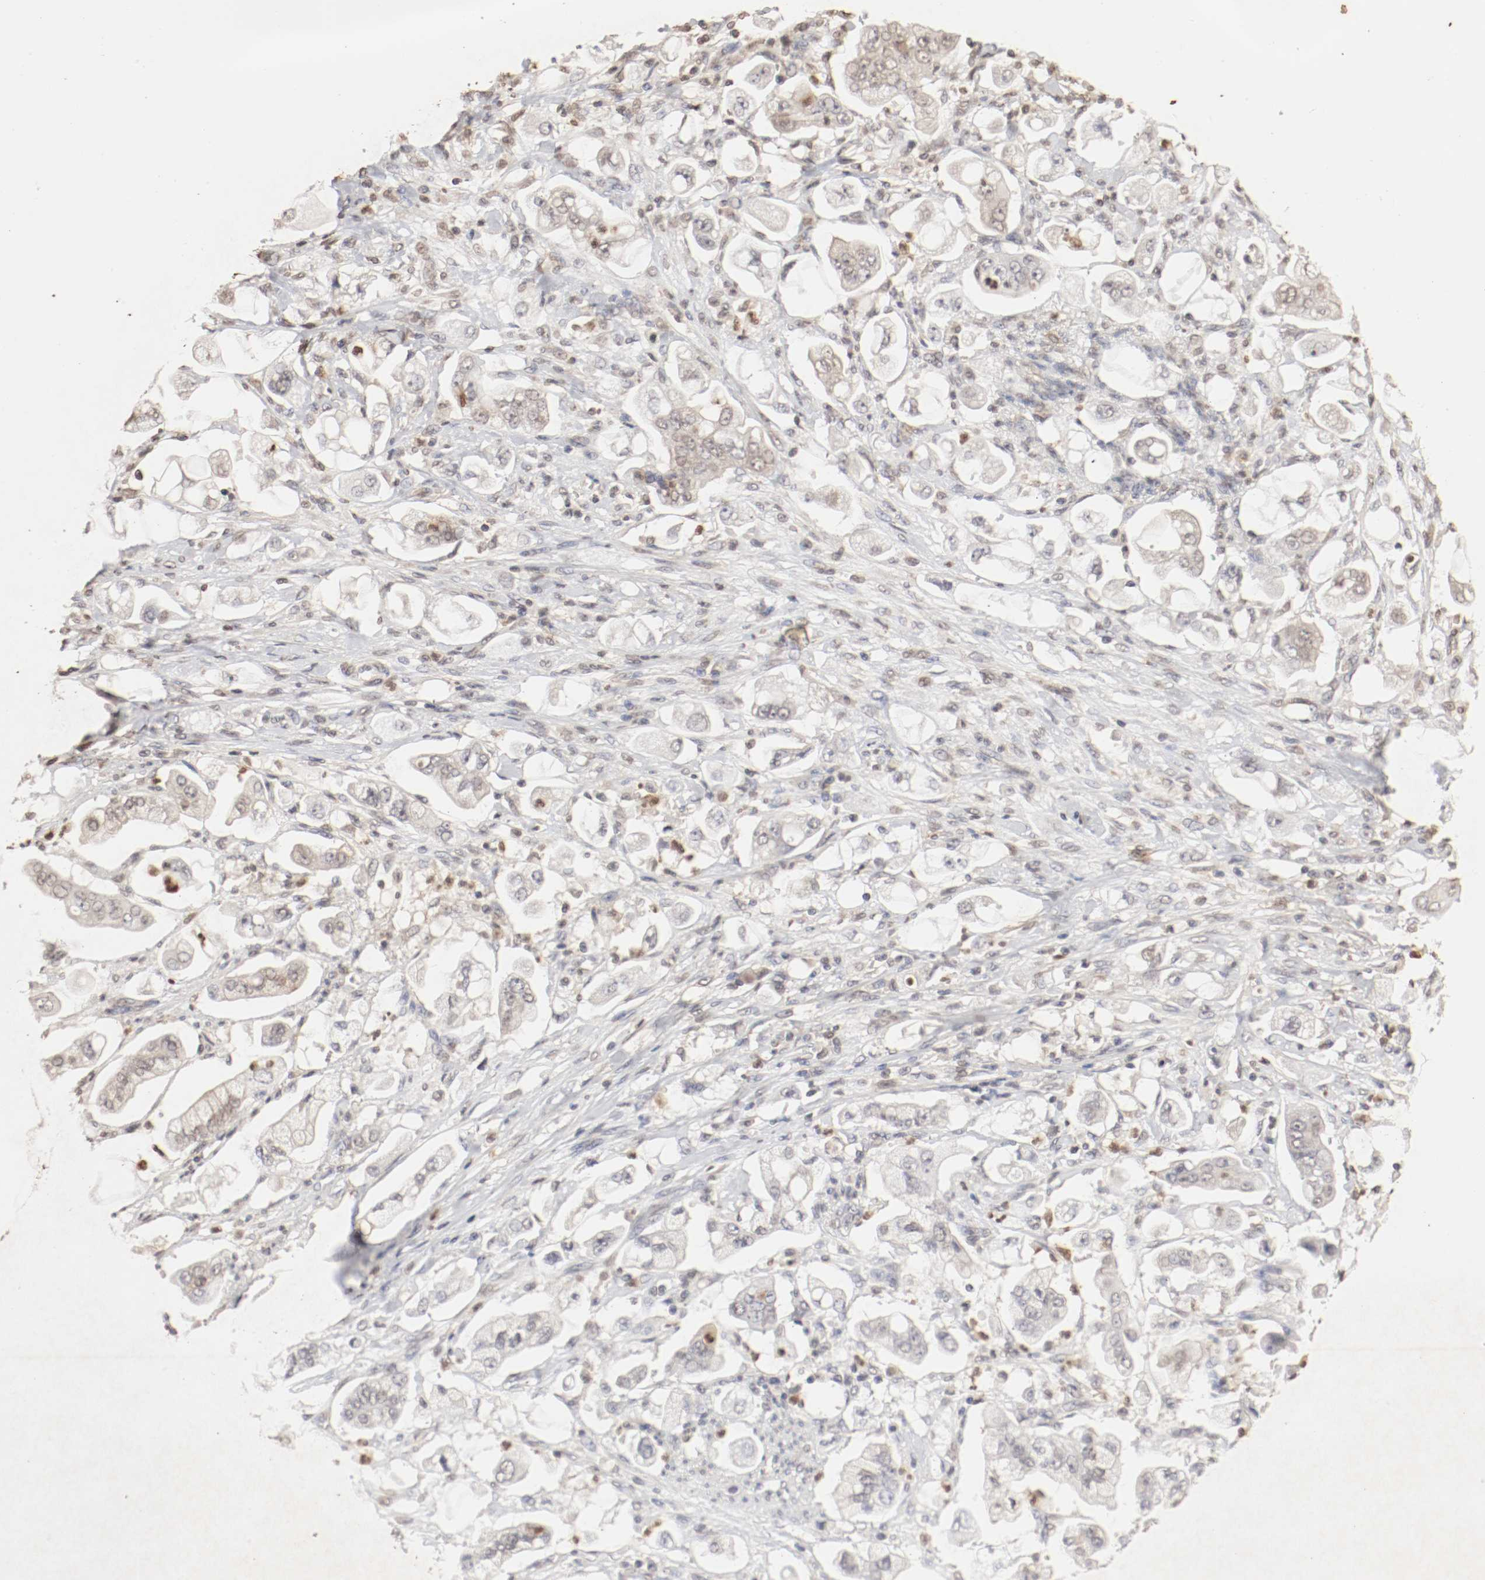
{"staining": {"intensity": "weak", "quantity": "<25%", "location": "cytoplasmic/membranous,nuclear"}, "tissue": "stomach cancer", "cell_type": "Tumor cells", "image_type": "cancer", "snomed": [{"axis": "morphology", "description": "Adenocarcinoma, NOS"}, {"axis": "topography", "description": "Stomach"}], "caption": "IHC of stomach cancer (adenocarcinoma) reveals no expression in tumor cells. (DAB IHC, high magnification).", "gene": "WASL", "patient": {"sex": "male", "age": 62}}